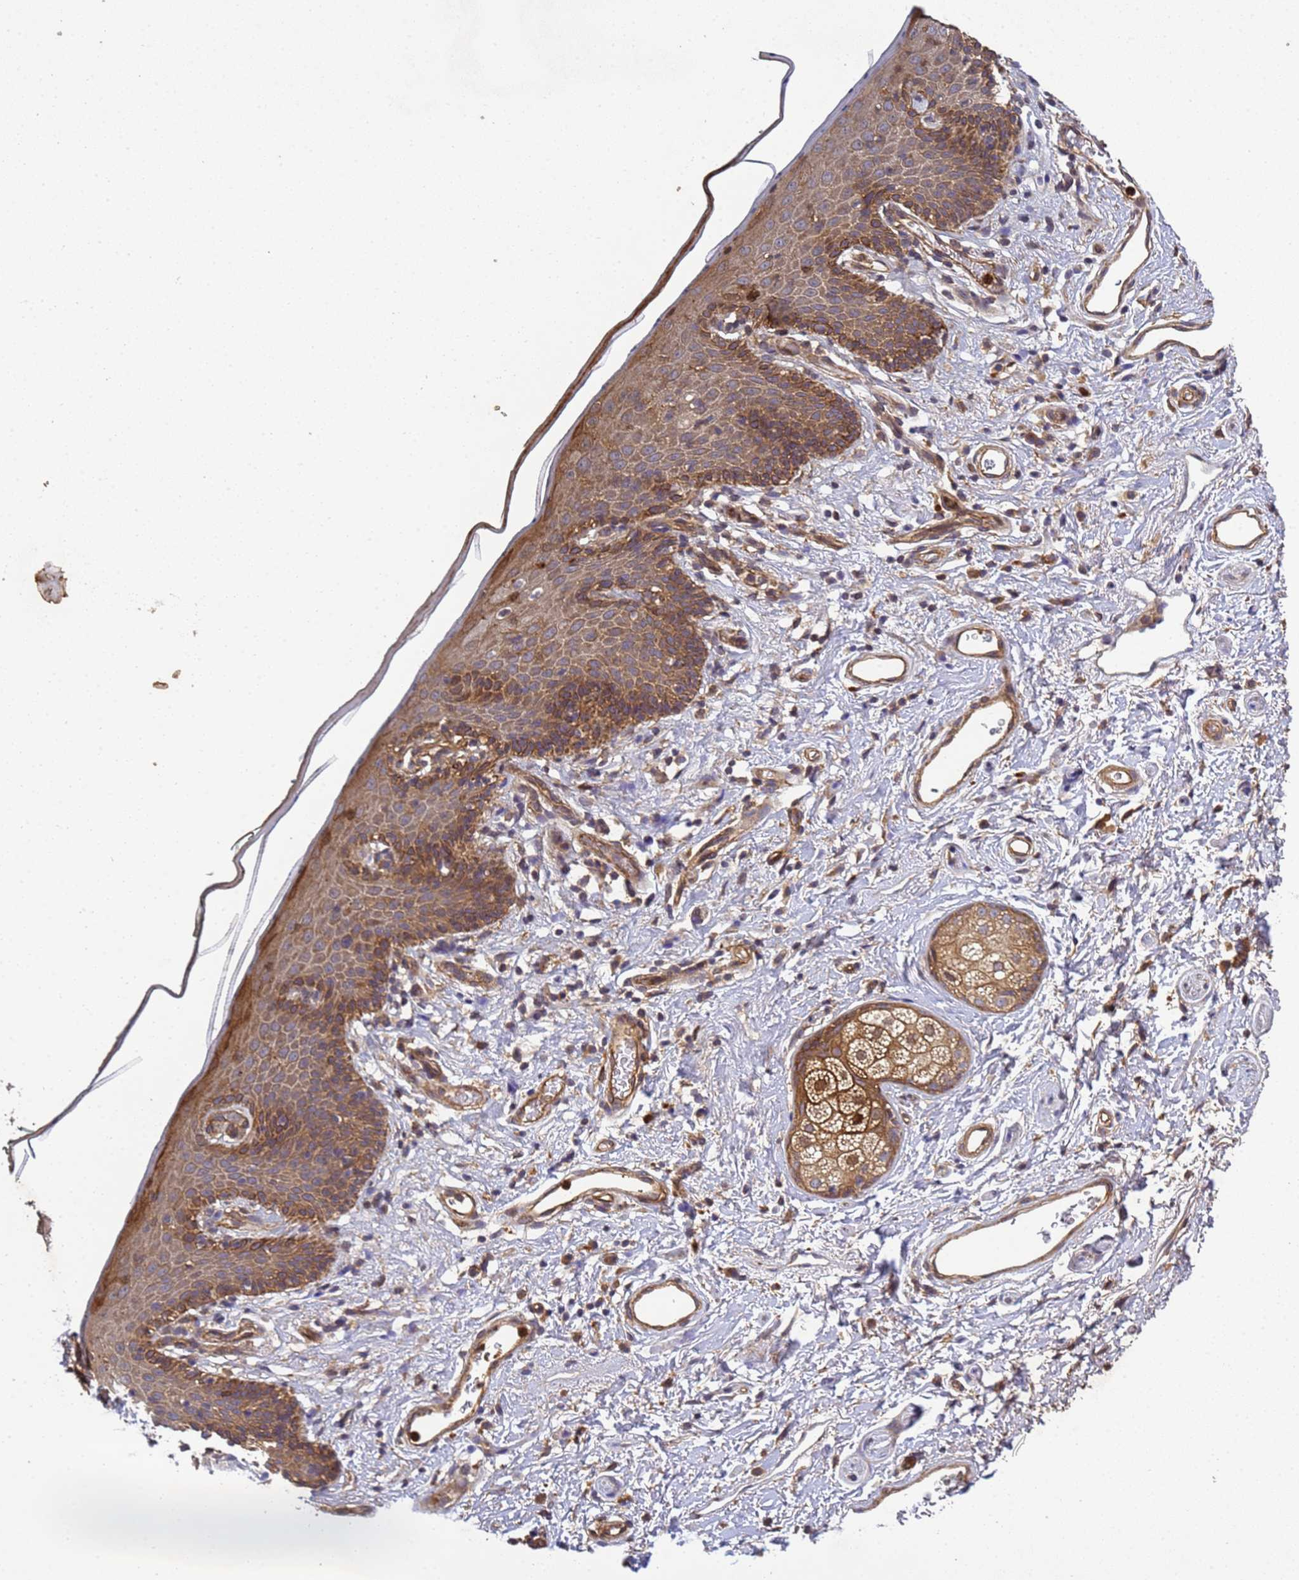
{"staining": {"intensity": "moderate", "quantity": ">75%", "location": "cytoplasmic/membranous"}, "tissue": "skin", "cell_type": "Epidermal cells", "image_type": "normal", "snomed": [{"axis": "morphology", "description": "Normal tissue, NOS"}, {"axis": "topography", "description": "Vulva"}], "caption": "An image of human skin stained for a protein exhibits moderate cytoplasmic/membranous brown staining in epidermal cells. The staining was performed using DAB to visualize the protein expression in brown, while the nuclei were stained in blue with hematoxylin (Magnification: 20x).", "gene": "C8orf34", "patient": {"sex": "female", "age": 66}}